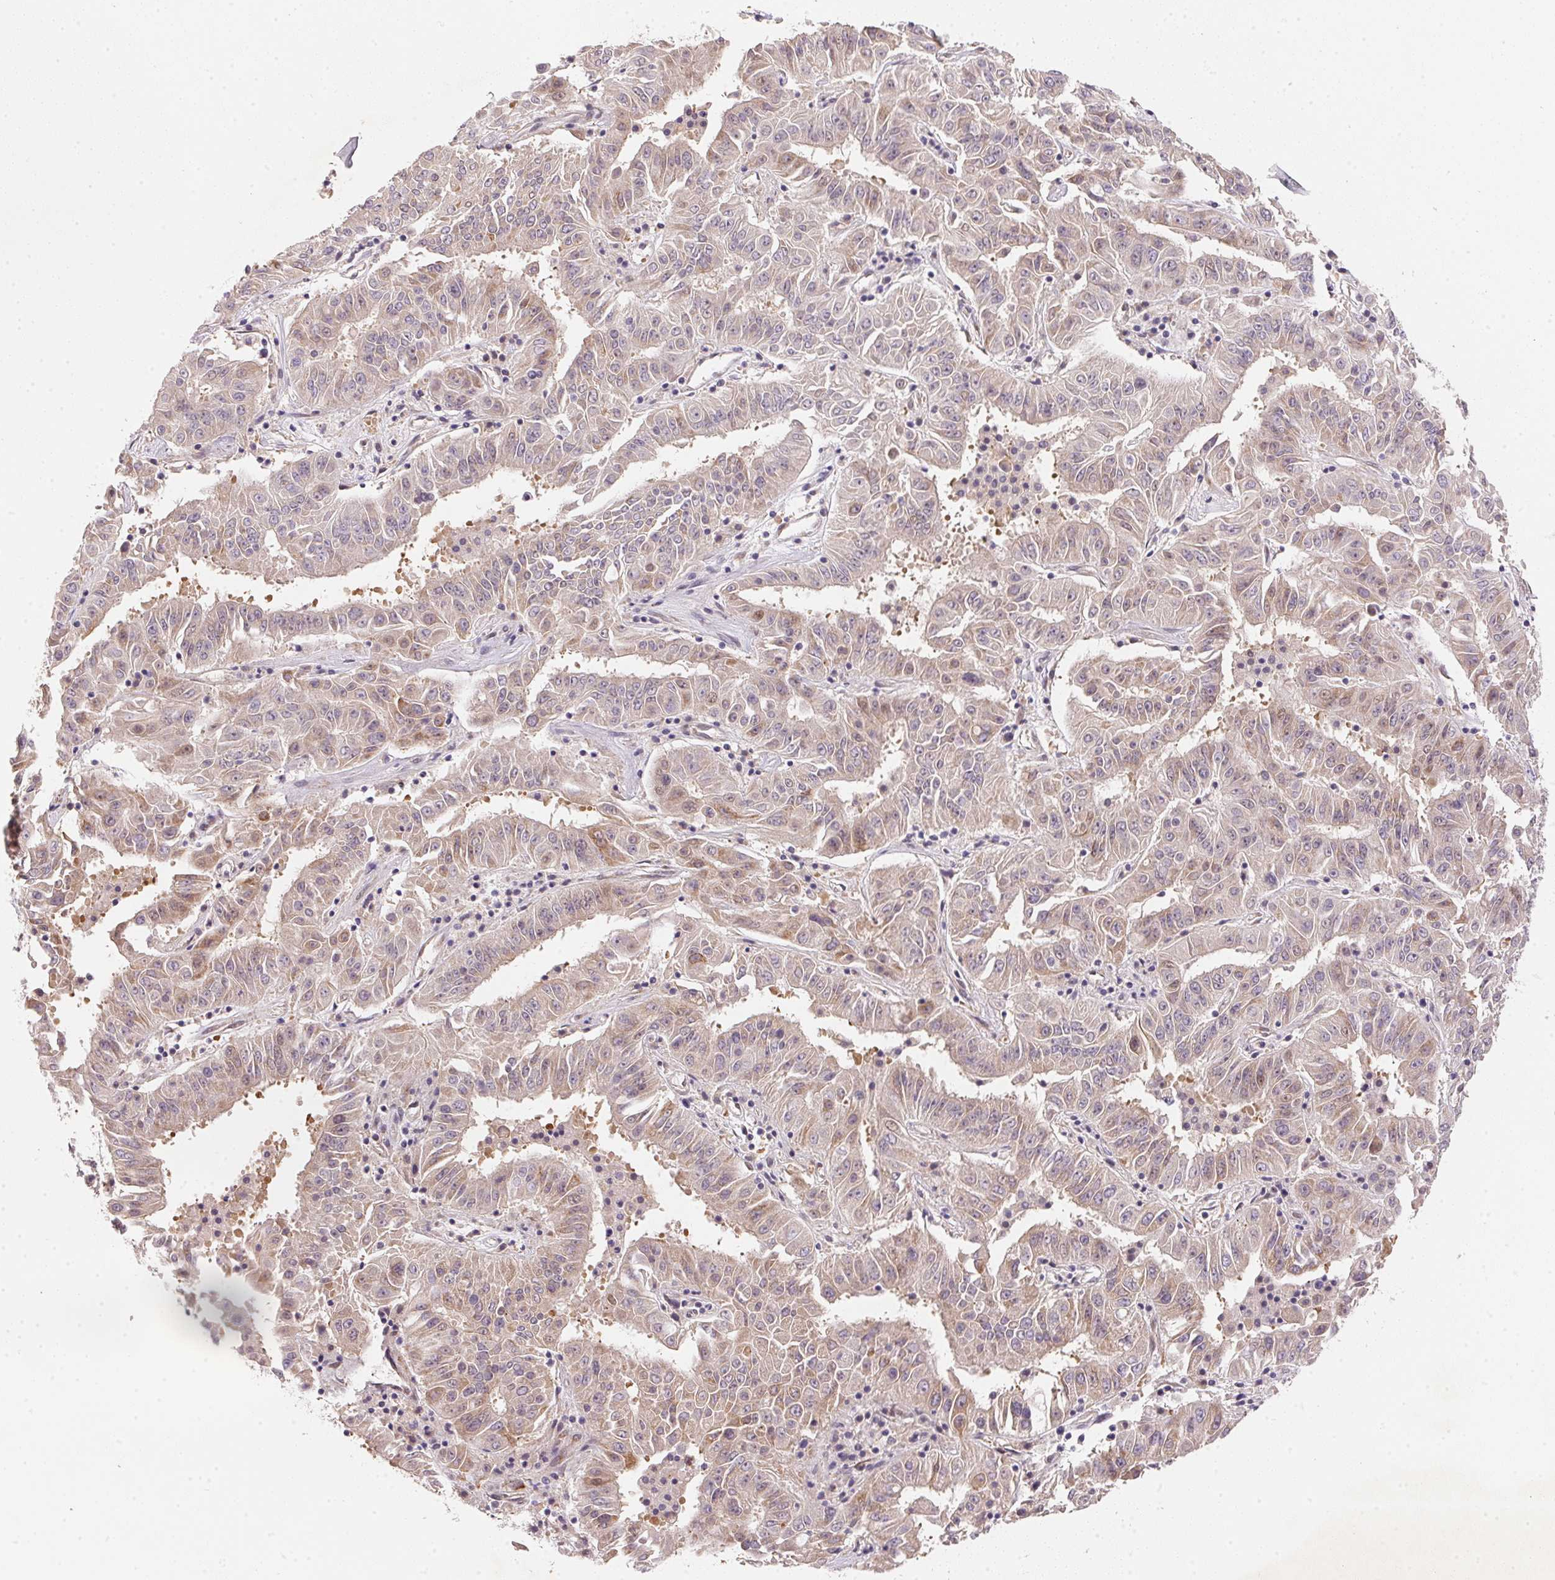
{"staining": {"intensity": "weak", "quantity": "25%-75%", "location": "cytoplasmic/membranous"}, "tissue": "pancreatic cancer", "cell_type": "Tumor cells", "image_type": "cancer", "snomed": [{"axis": "morphology", "description": "Adenocarcinoma, NOS"}, {"axis": "topography", "description": "Pancreas"}], "caption": "This is an image of immunohistochemistry staining of pancreatic cancer (adenocarcinoma), which shows weak expression in the cytoplasmic/membranous of tumor cells.", "gene": "EI24", "patient": {"sex": "male", "age": 63}}